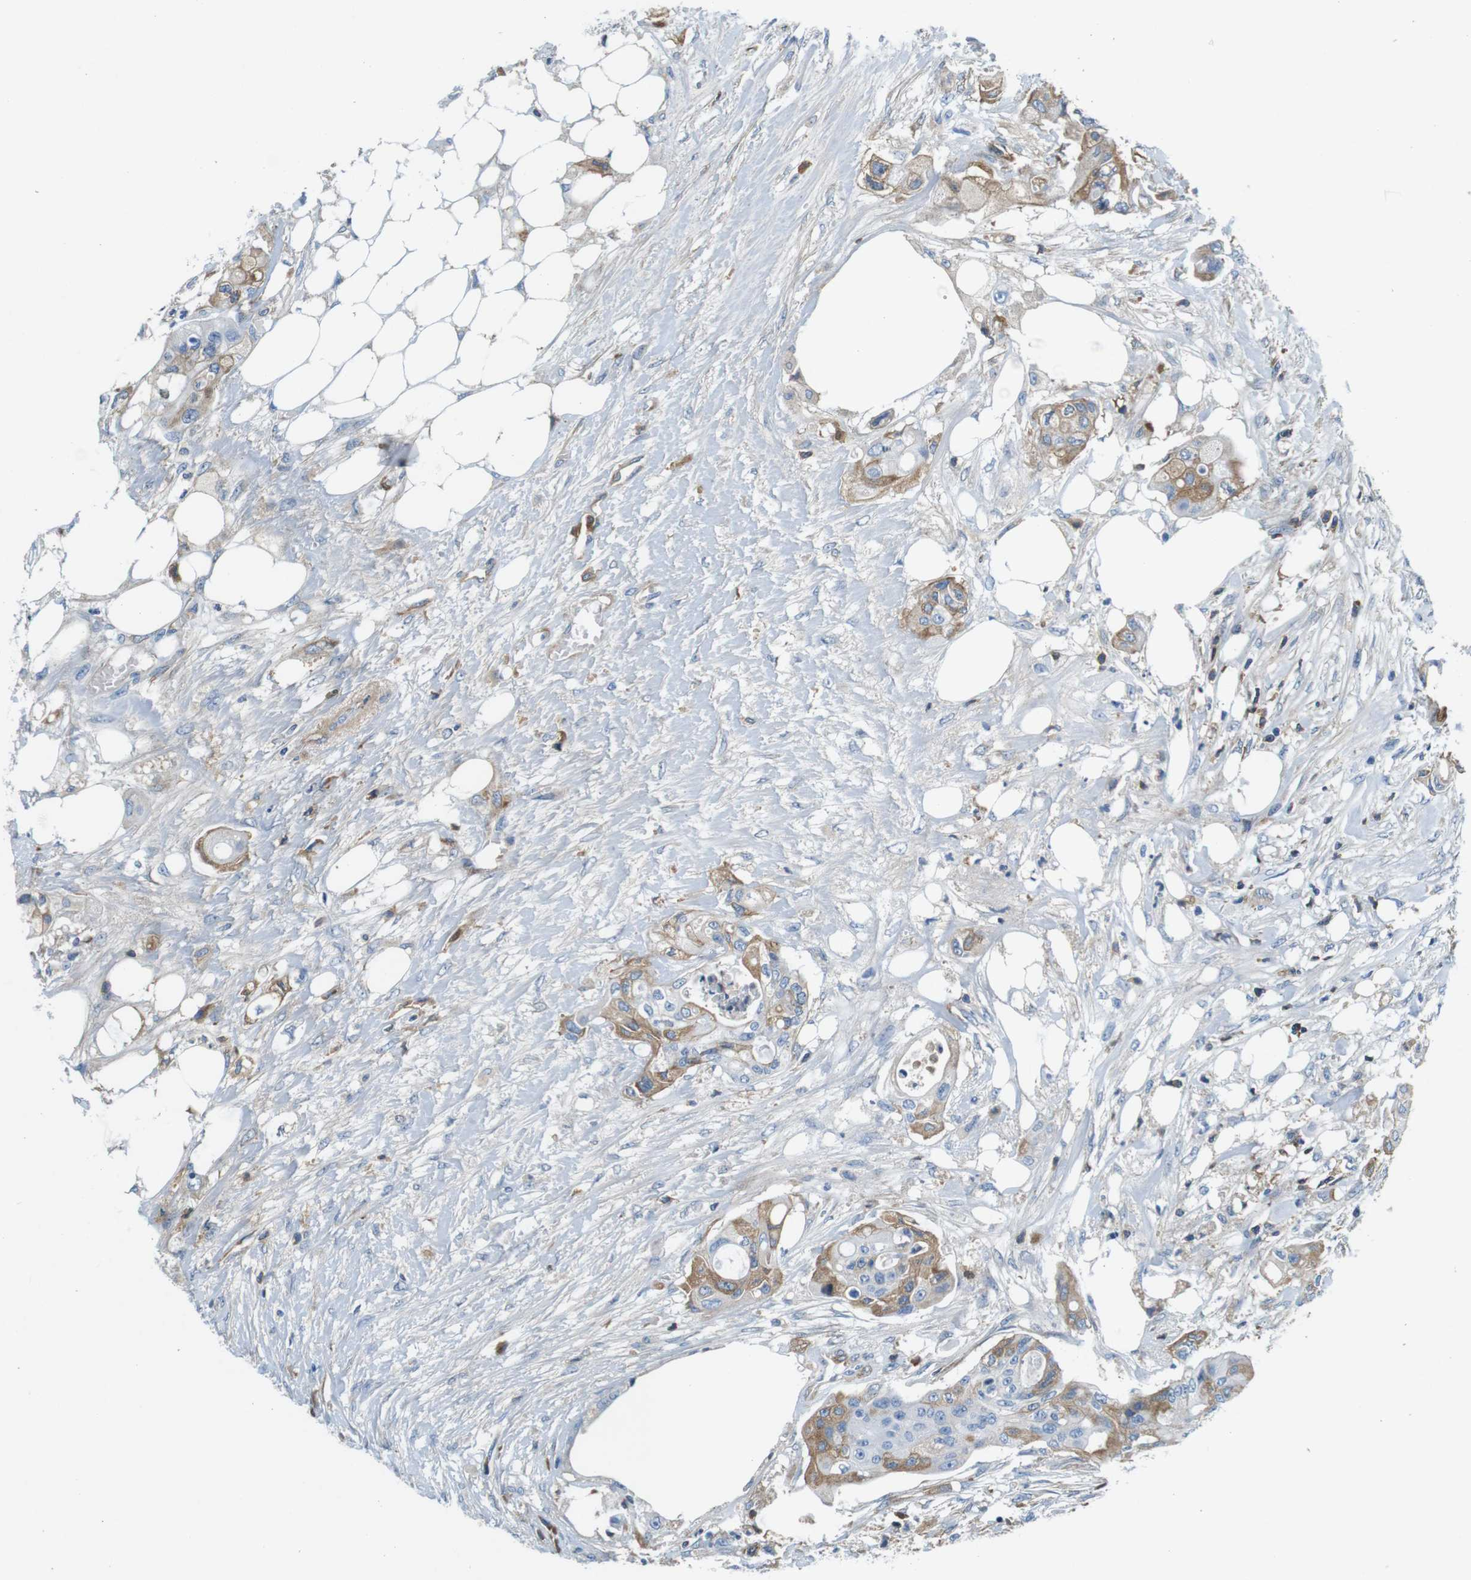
{"staining": {"intensity": "moderate", "quantity": "<25%", "location": "cytoplasmic/membranous"}, "tissue": "colorectal cancer", "cell_type": "Tumor cells", "image_type": "cancer", "snomed": [{"axis": "morphology", "description": "Adenocarcinoma, NOS"}, {"axis": "topography", "description": "Colon"}], "caption": "This photomicrograph shows colorectal cancer stained with immunohistochemistry to label a protein in brown. The cytoplasmic/membranous of tumor cells show moderate positivity for the protein. Nuclei are counter-stained blue.", "gene": "IGHD", "patient": {"sex": "female", "age": 57}}